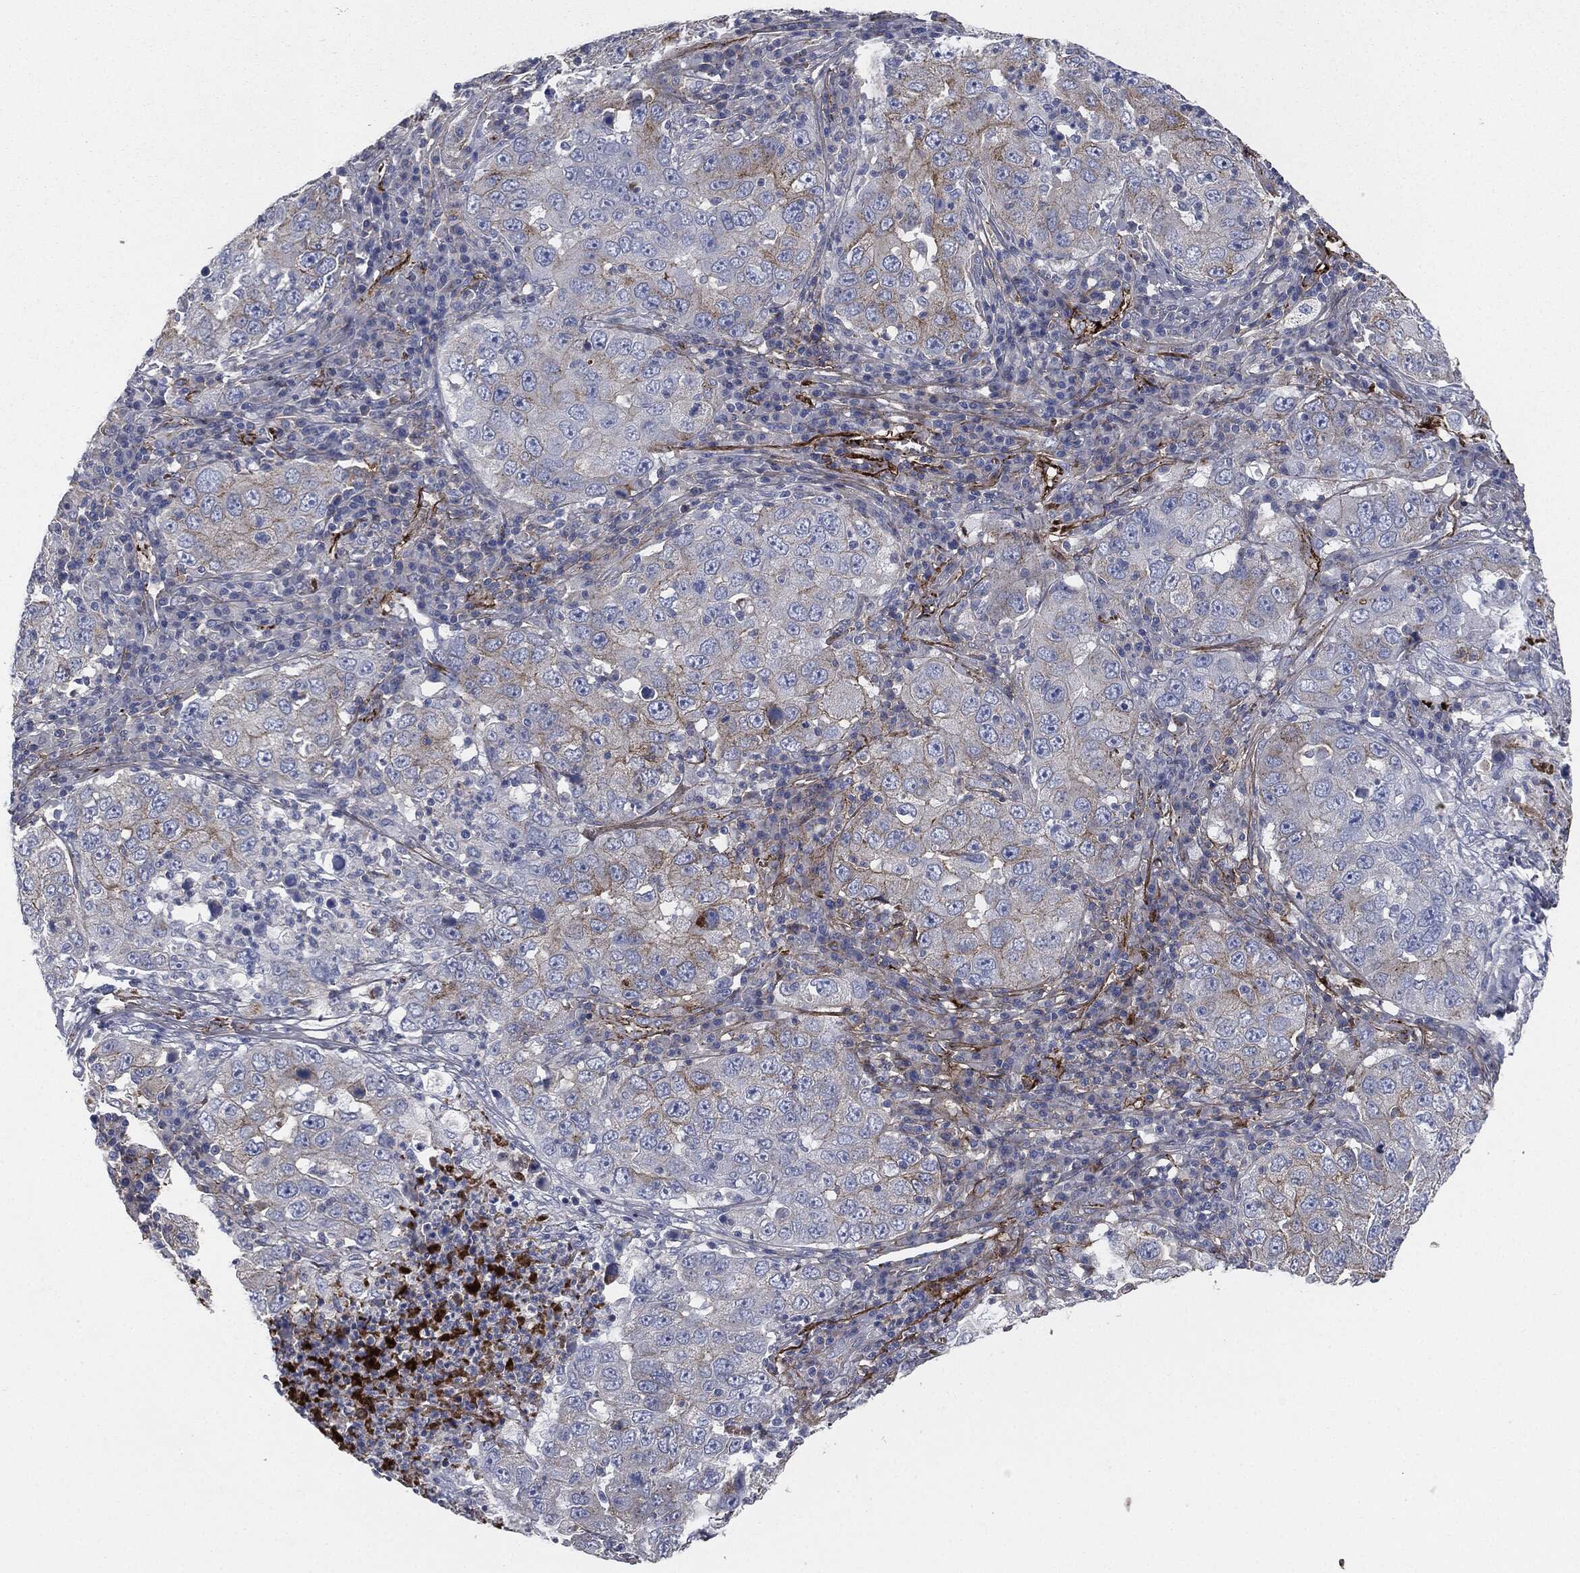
{"staining": {"intensity": "weak", "quantity": "<25%", "location": "cytoplasmic/membranous"}, "tissue": "lung cancer", "cell_type": "Tumor cells", "image_type": "cancer", "snomed": [{"axis": "morphology", "description": "Adenocarcinoma, NOS"}, {"axis": "topography", "description": "Lung"}], "caption": "Lung cancer was stained to show a protein in brown. There is no significant staining in tumor cells.", "gene": "APOB", "patient": {"sex": "male", "age": 73}}